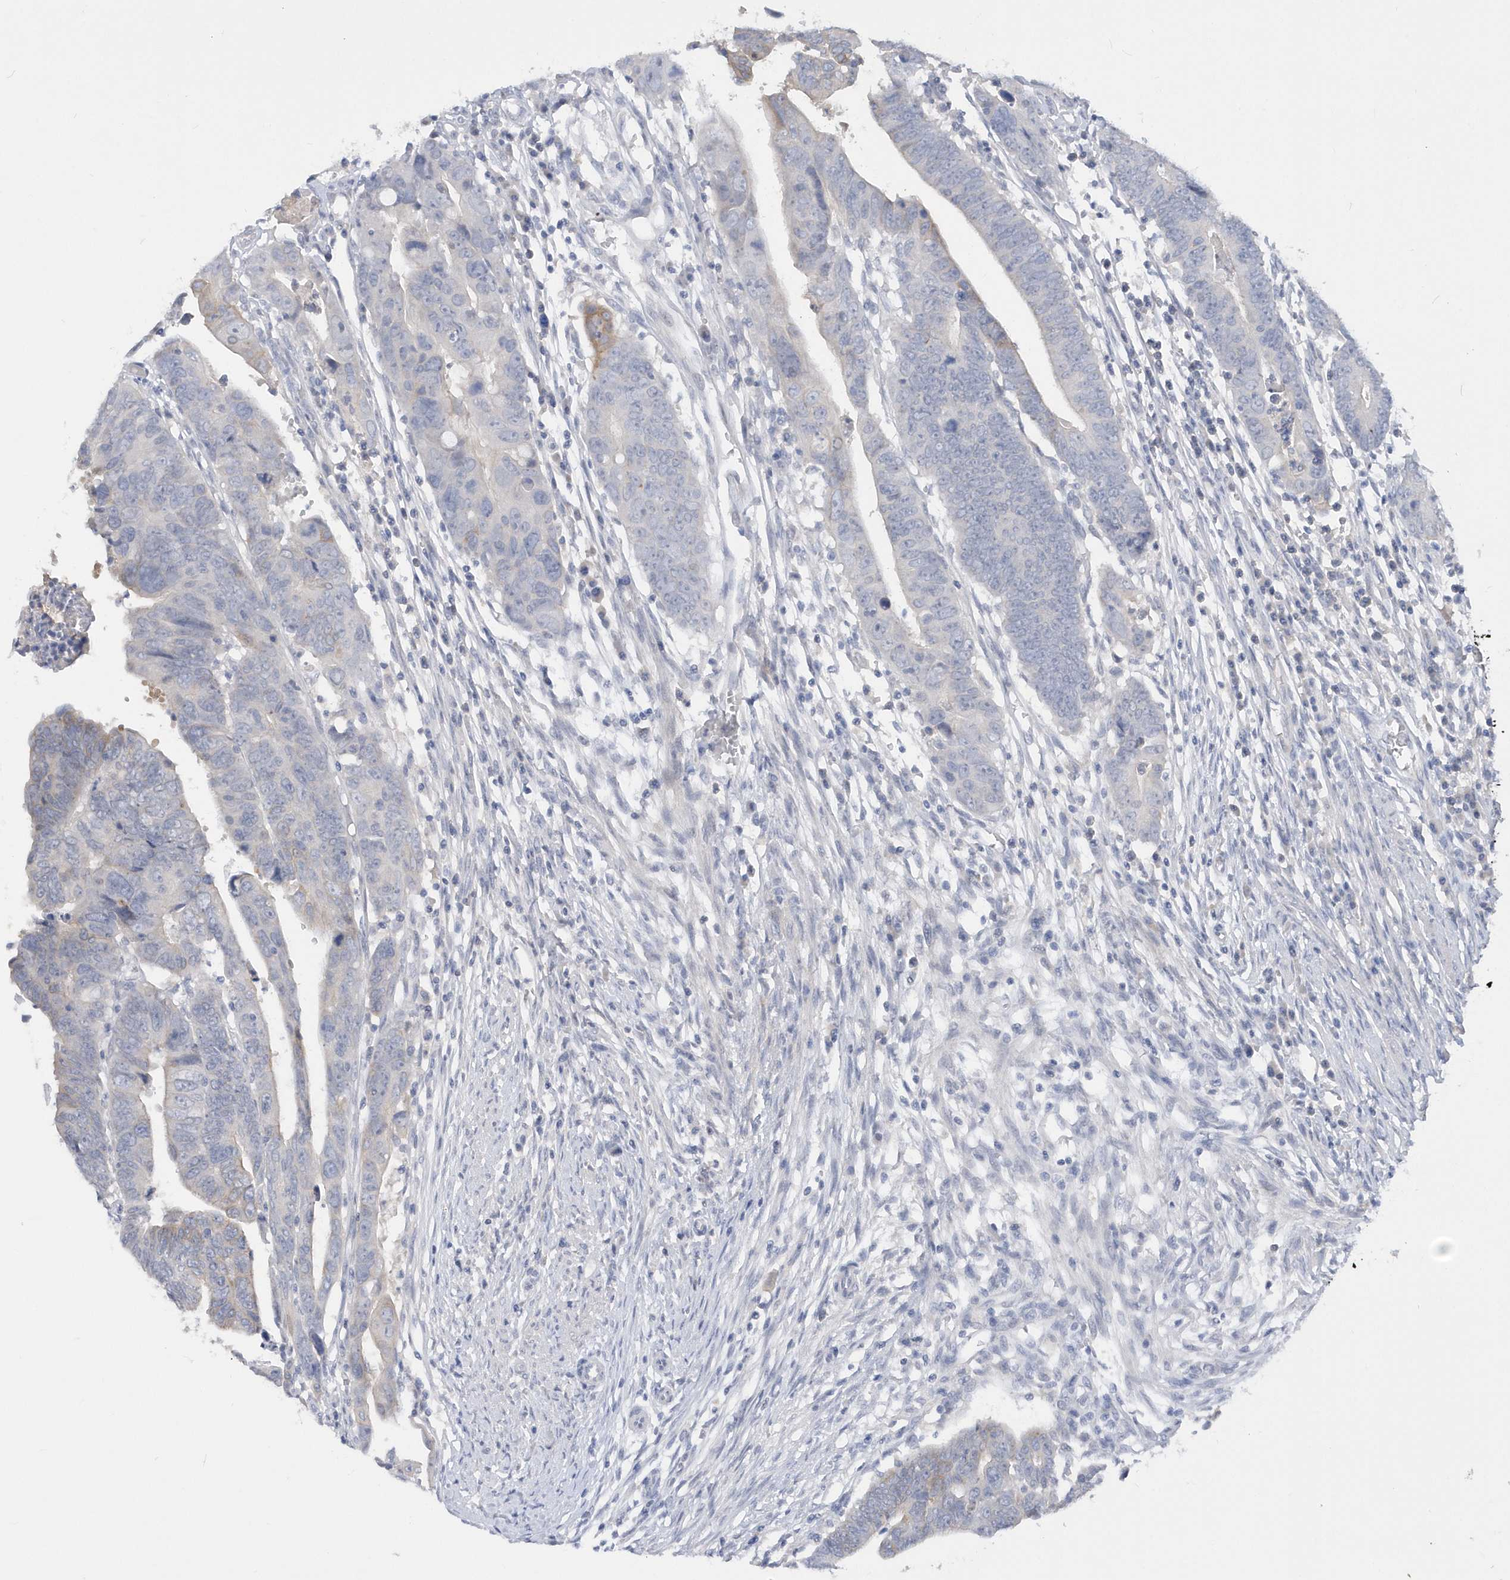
{"staining": {"intensity": "weak", "quantity": "<25%", "location": "cytoplasmic/membranous"}, "tissue": "colorectal cancer", "cell_type": "Tumor cells", "image_type": "cancer", "snomed": [{"axis": "morphology", "description": "Adenocarcinoma, NOS"}, {"axis": "topography", "description": "Rectum"}], "caption": "This image is of colorectal cancer stained with immunohistochemistry to label a protein in brown with the nuclei are counter-stained blue. There is no staining in tumor cells. (IHC, brightfield microscopy, high magnification).", "gene": "RPE", "patient": {"sex": "female", "age": 65}}